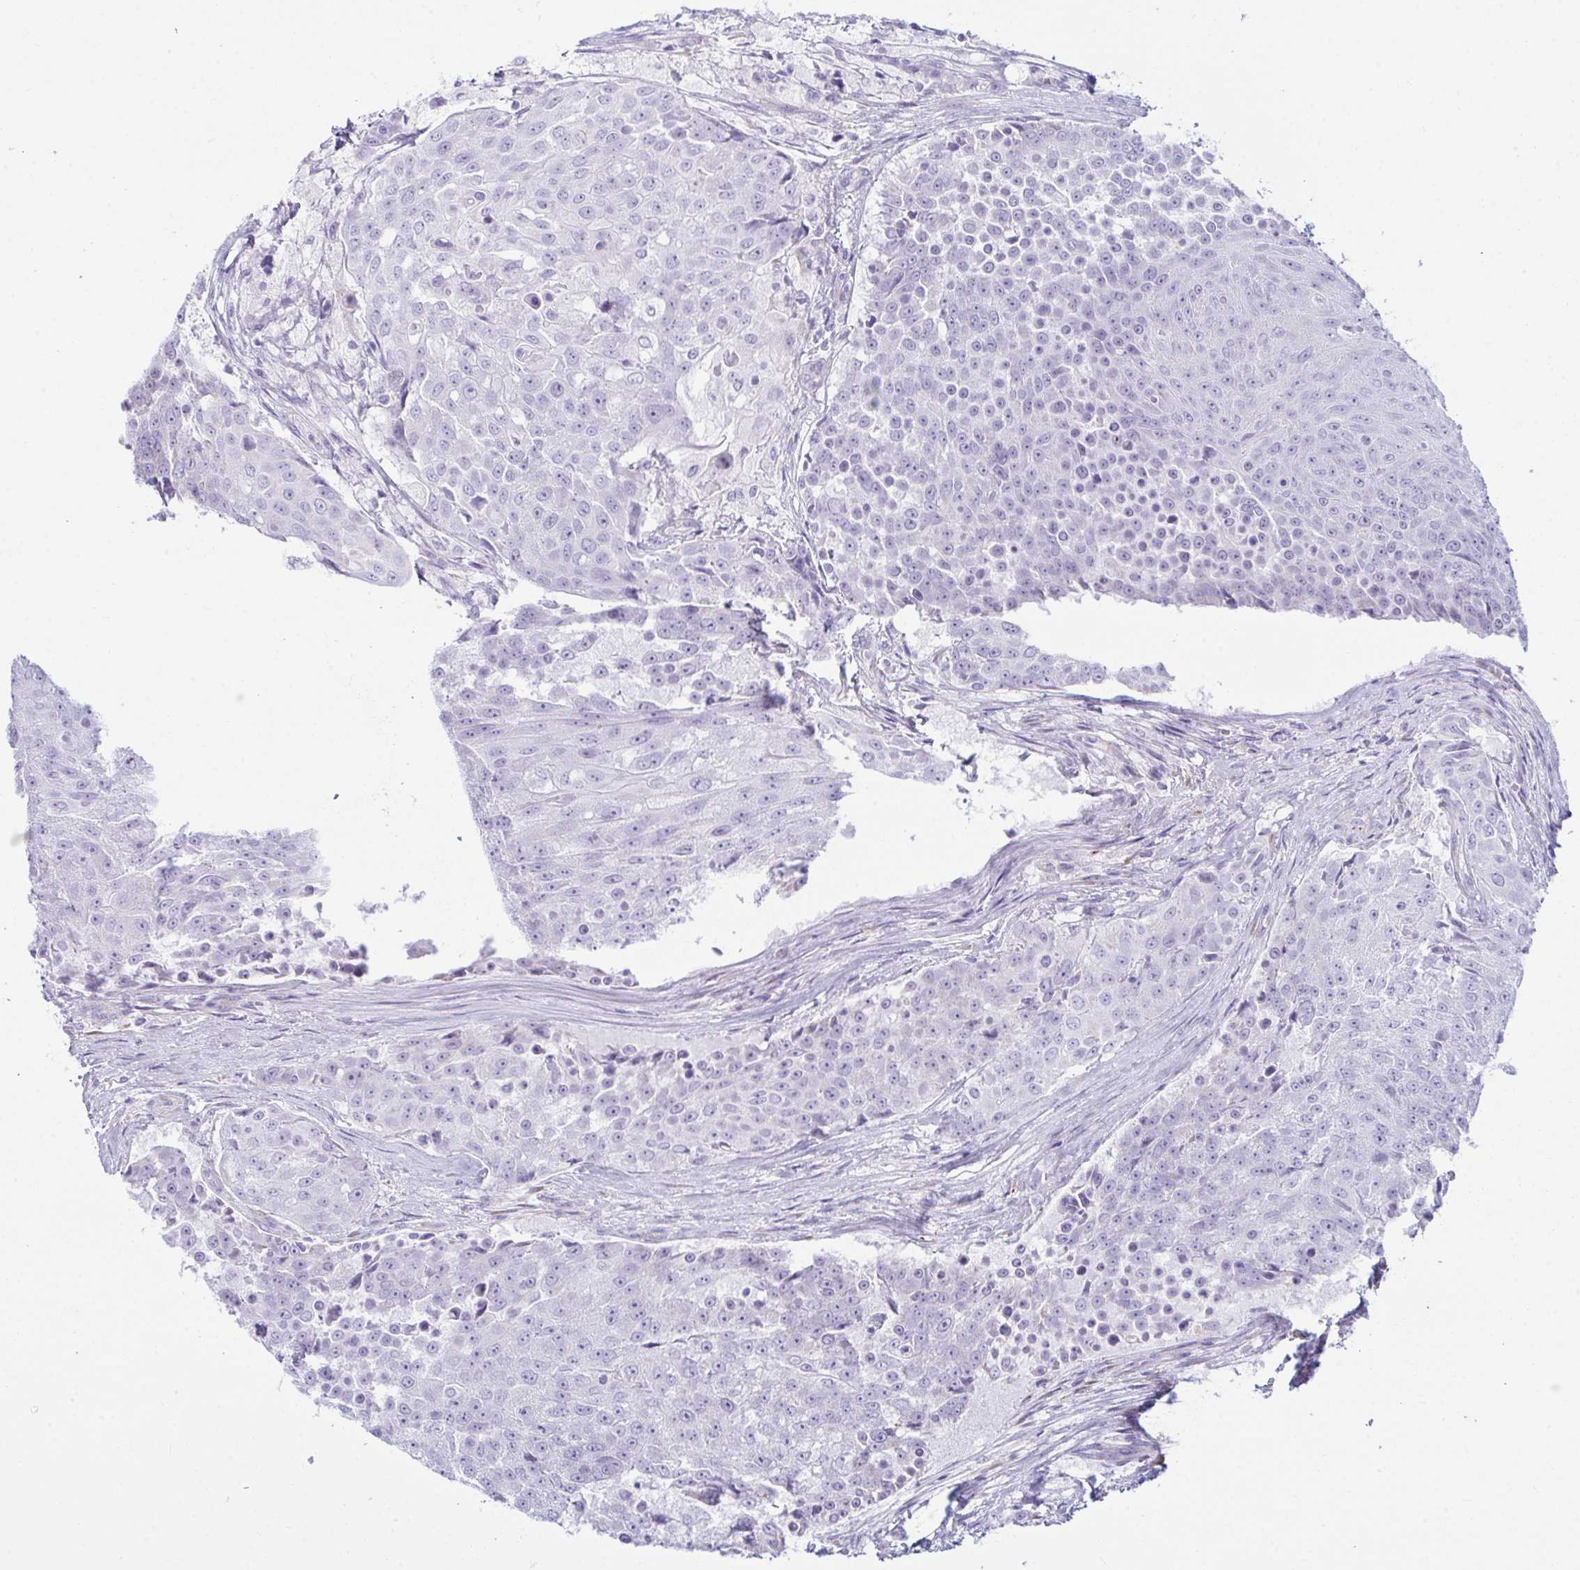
{"staining": {"intensity": "negative", "quantity": "none", "location": "none"}, "tissue": "urothelial cancer", "cell_type": "Tumor cells", "image_type": "cancer", "snomed": [{"axis": "morphology", "description": "Urothelial carcinoma, High grade"}, {"axis": "topography", "description": "Urinary bladder"}], "caption": "The histopathology image exhibits no staining of tumor cells in urothelial cancer. The staining was performed using DAB to visualize the protein expression in brown, while the nuclei were stained in blue with hematoxylin (Magnification: 20x).", "gene": "BBS1", "patient": {"sex": "female", "age": 63}}